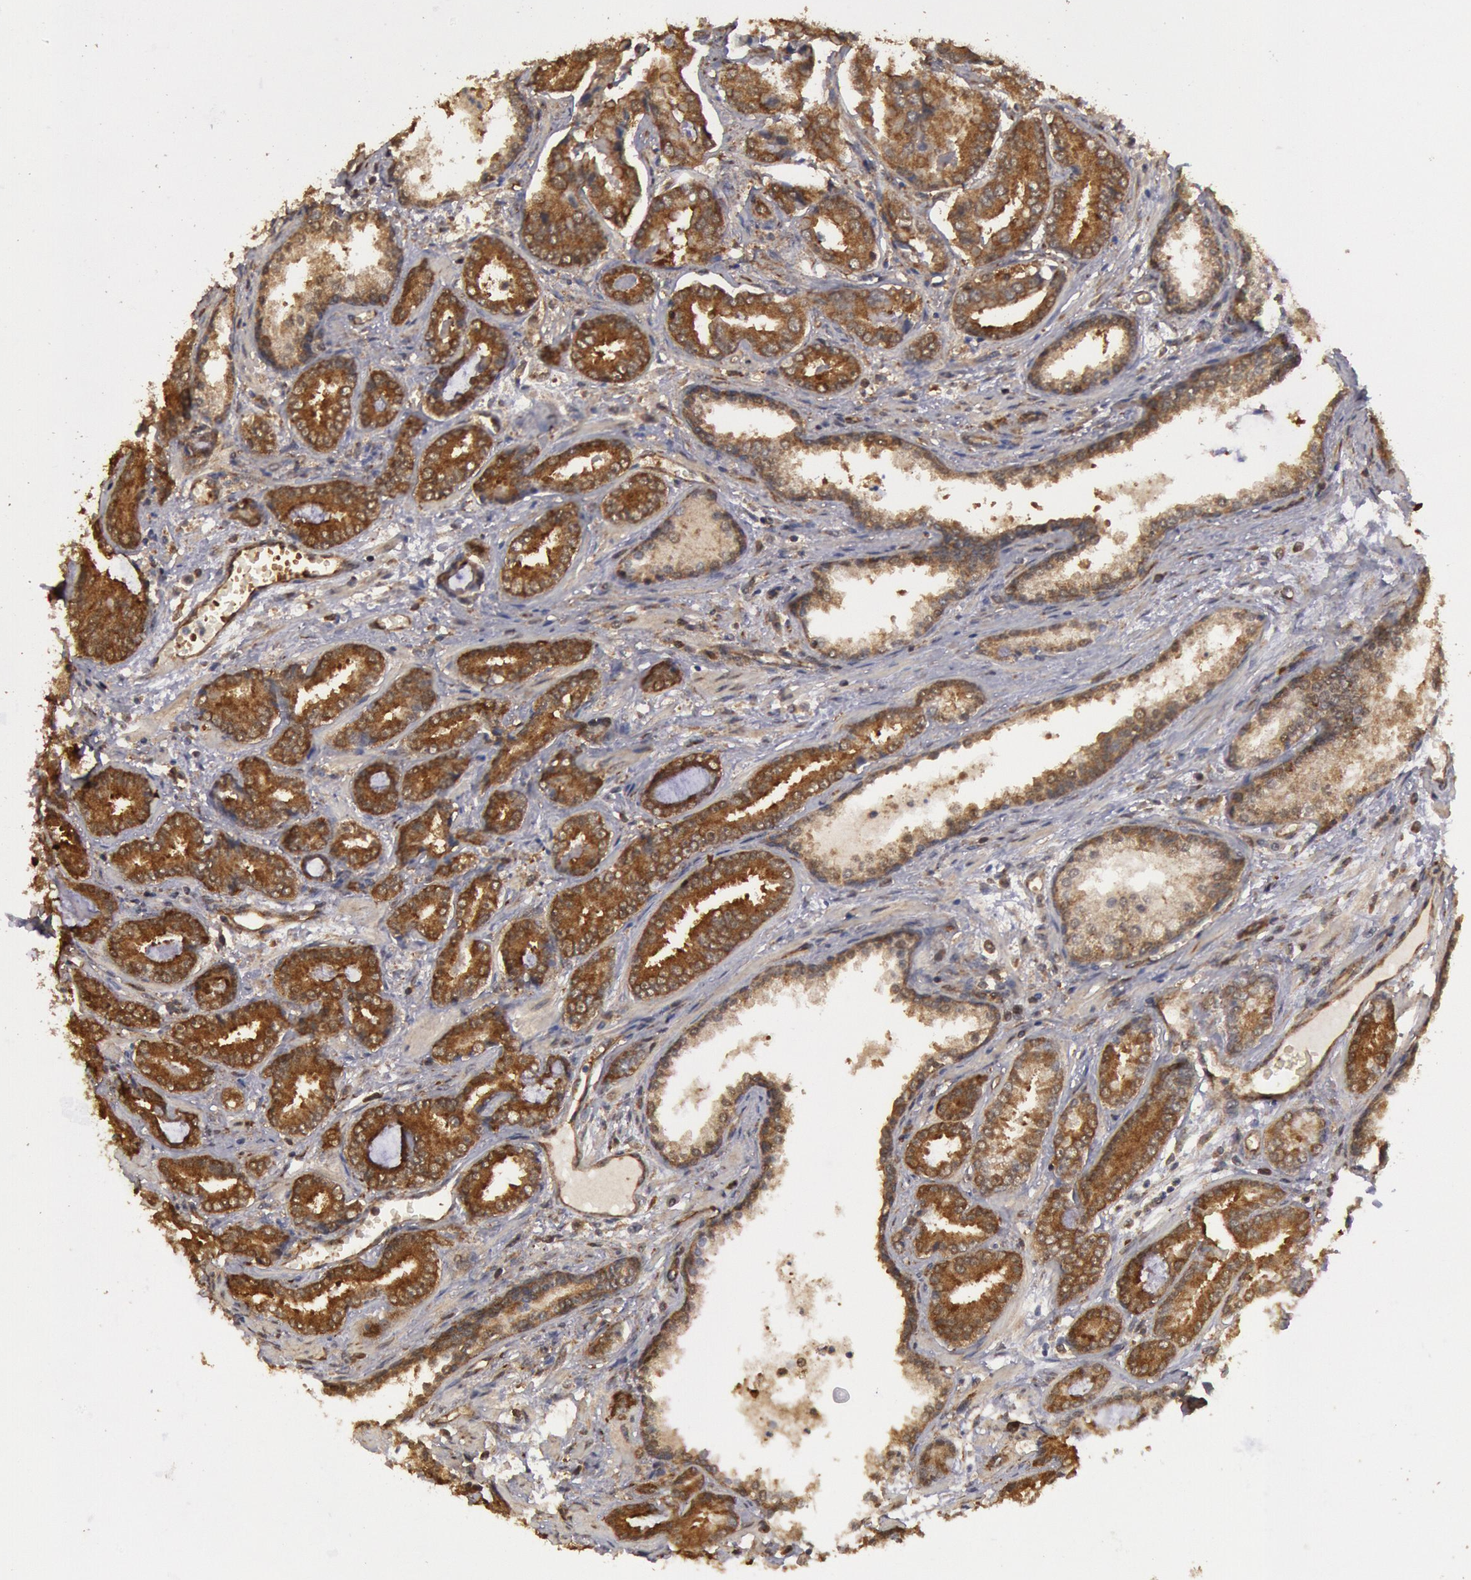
{"staining": {"intensity": "strong", "quantity": ">75%", "location": "cytoplasmic/membranous"}, "tissue": "prostate cancer", "cell_type": "Tumor cells", "image_type": "cancer", "snomed": [{"axis": "morphology", "description": "Adenocarcinoma, Low grade"}, {"axis": "topography", "description": "Prostate"}], "caption": "Immunohistochemistry (IHC) (DAB (3,3'-diaminobenzidine)) staining of adenocarcinoma (low-grade) (prostate) exhibits strong cytoplasmic/membranous protein staining in approximately >75% of tumor cells.", "gene": "USP14", "patient": {"sex": "male", "age": 65}}